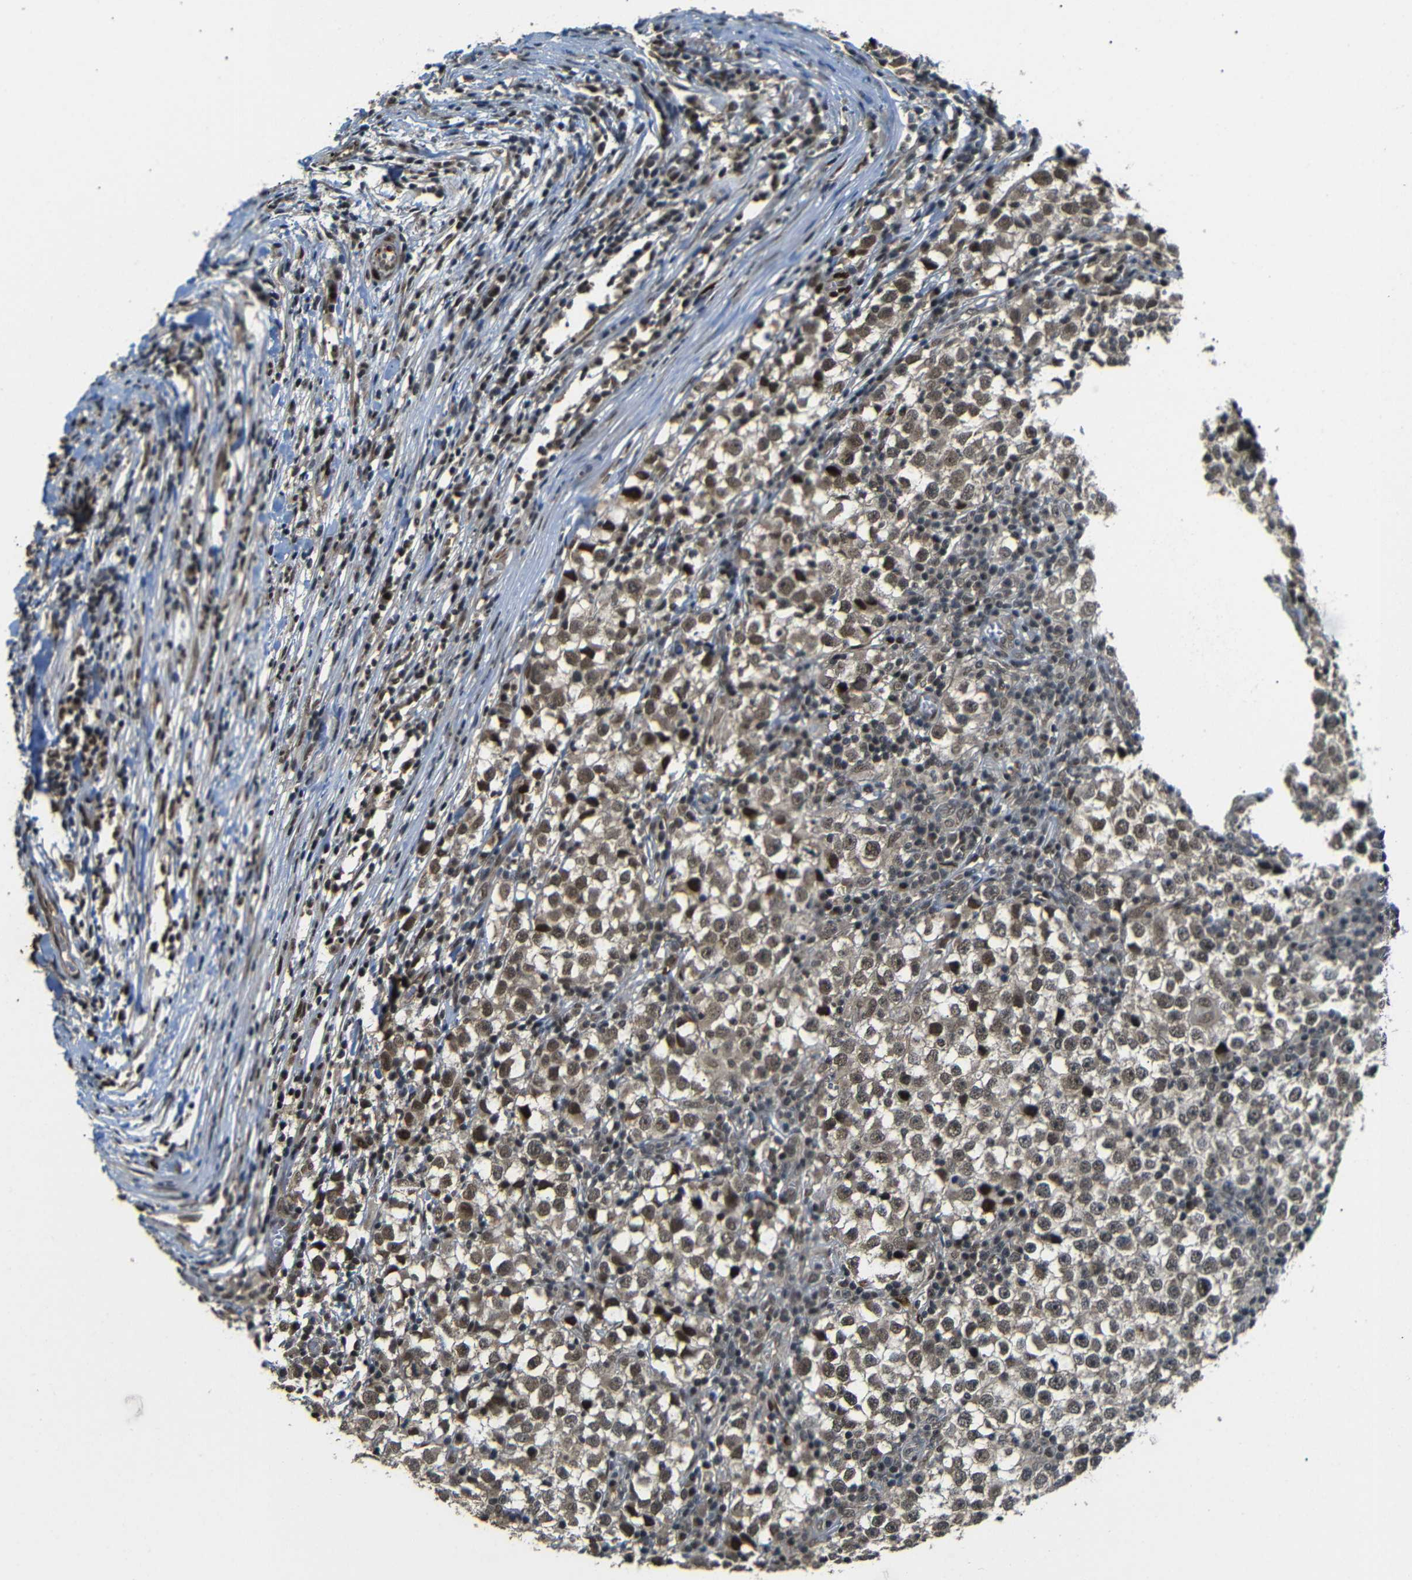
{"staining": {"intensity": "moderate", "quantity": ">75%", "location": "cytoplasmic/membranous,nuclear"}, "tissue": "testis cancer", "cell_type": "Tumor cells", "image_type": "cancer", "snomed": [{"axis": "morphology", "description": "Seminoma, NOS"}, {"axis": "topography", "description": "Testis"}], "caption": "DAB immunohistochemical staining of human seminoma (testis) demonstrates moderate cytoplasmic/membranous and nuclear protein positivity in approximately >75% of tumor cells.", "gene": "TBX2", "patient": {"sex": "male", "age": 65}}